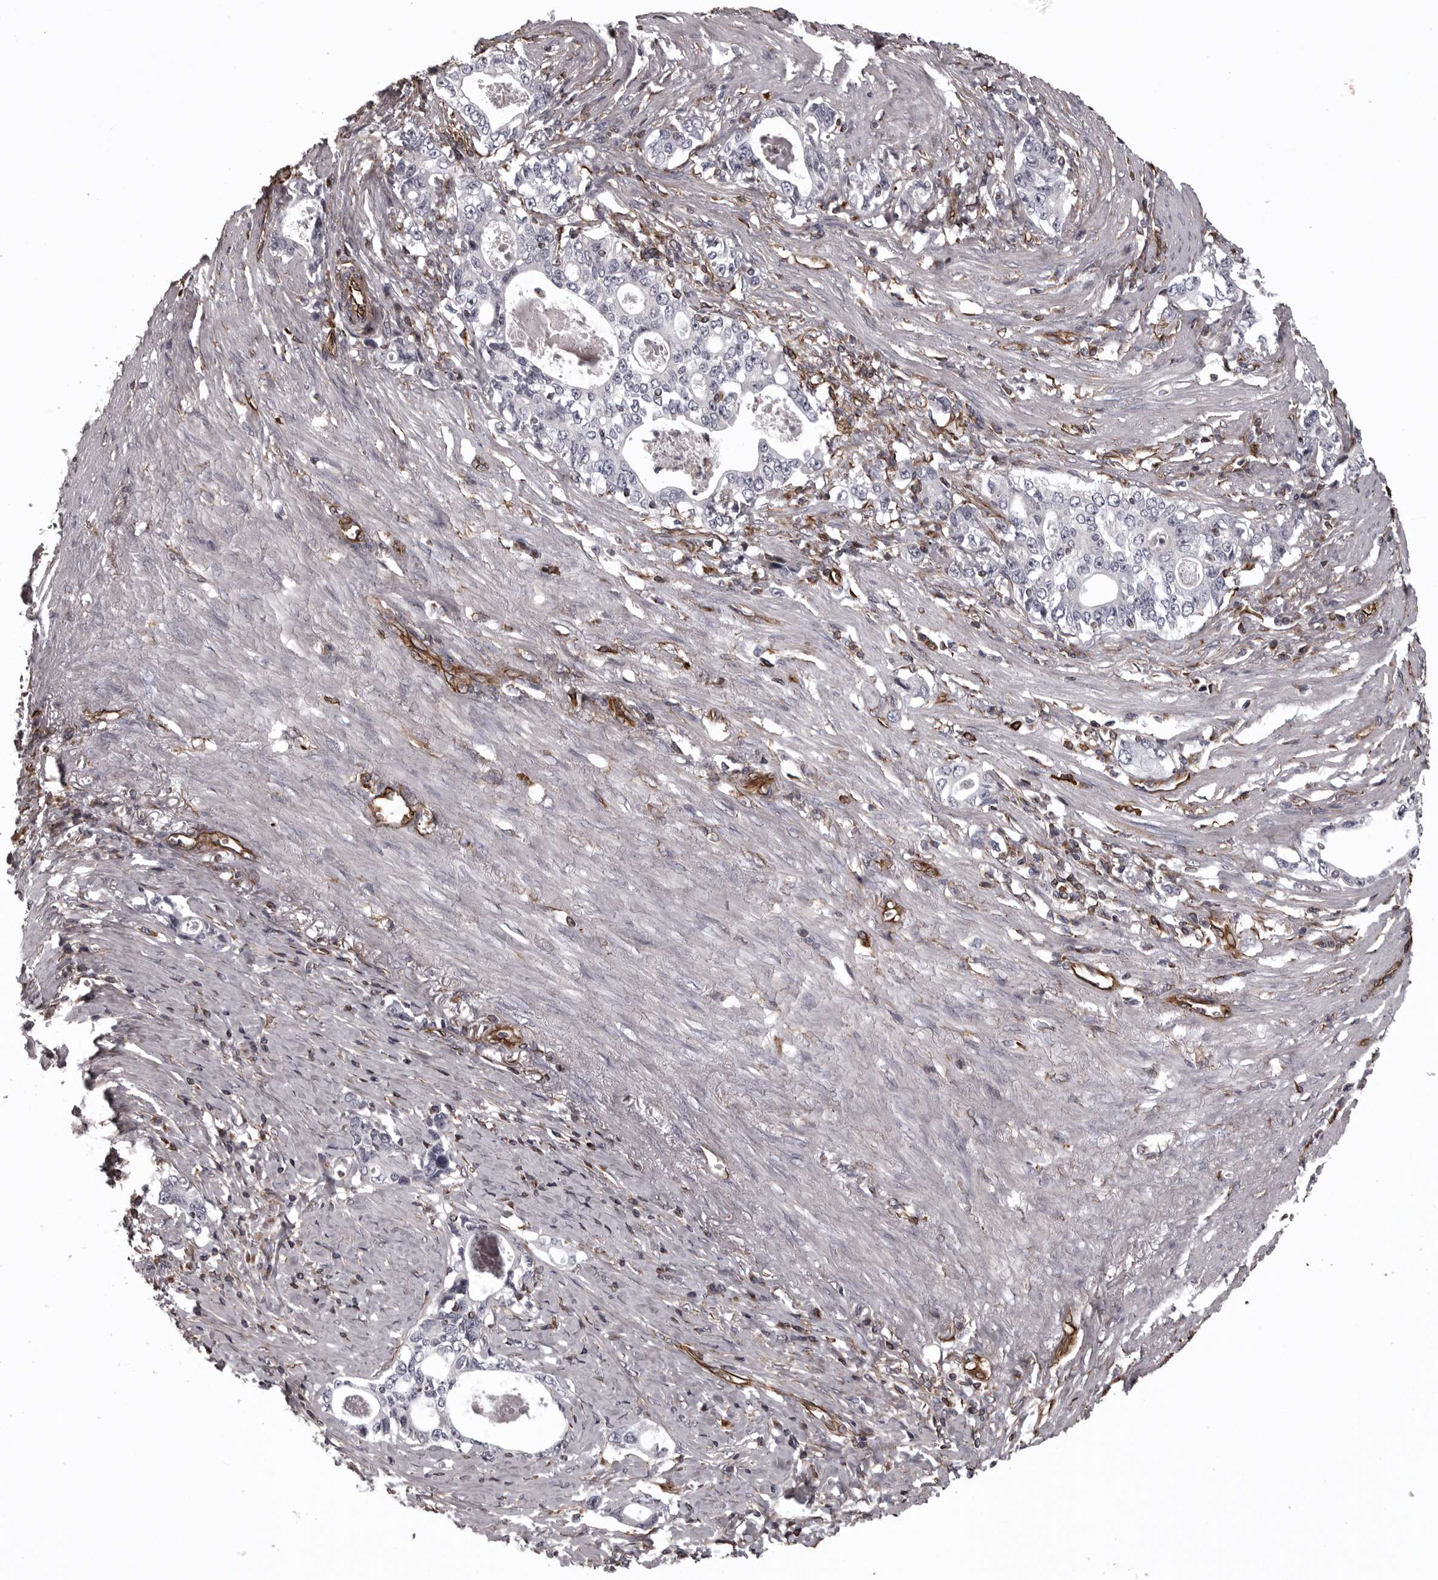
{"staining": {"intensity": "negative", "quantity": "none", "location": "none"}, "tissue": "stomach cancer", "cell_type": "Tumor cells", "image_type": "cancer", "snomed": [{"axis": "morphology", "description": "Adenocarcinoma, NOS"}, {"axis": "topography", "description": "Stomach, lower"}], "caption": "Stomach cancer stained for a protein using IHC demonstrates no positivity tumor cells.", "gene": "FAAP100", "patient": {"sex": "female", "age": 72}}